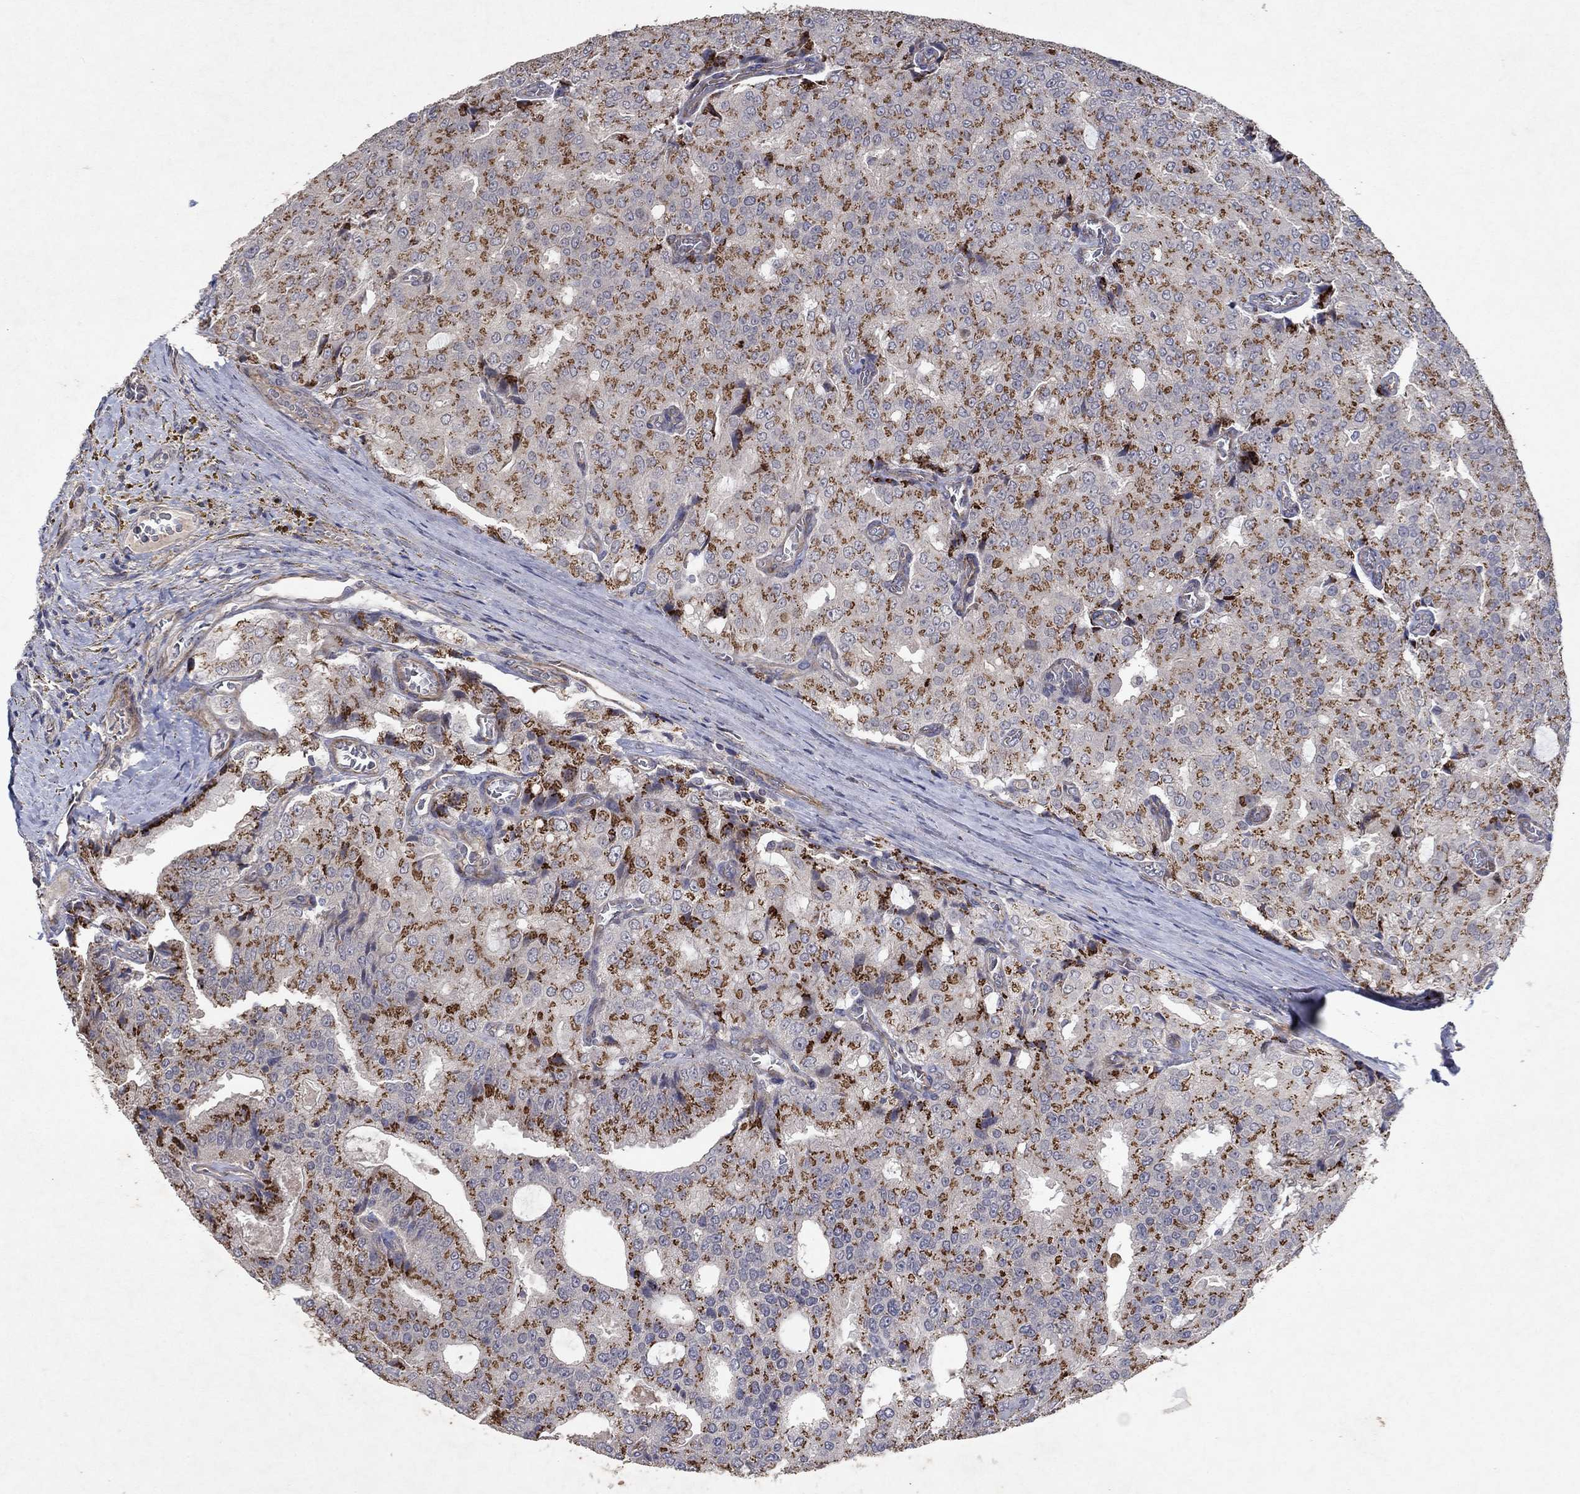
{"staining": {"intensity": "strong", "quantity": ">75%", "location": "cytoplasmic/membranous"}, "tissue": "prostate cancer", "cell_type": "Tumor cells", "image_type": "cancer", "snomed": [{"axis": "morphology", "description": "Adenocarcinoma, NOS"}, {"axis": "topography", "description": "Prostate and seminal vesicle, NOS"}, {"axis": "topography", "description": "Prostate"}], "caption": "Adenocarcinoma (prostate) stained with DAB immunohistochemistry (IHC) displays high levels of strong cytoplasmic/membranous positivity in about >75% of tumor cells. (IHC, brightfield microscopy, high magnification).", "gene": "FRG1", "patient": {"sex": "male", "age": 67}}